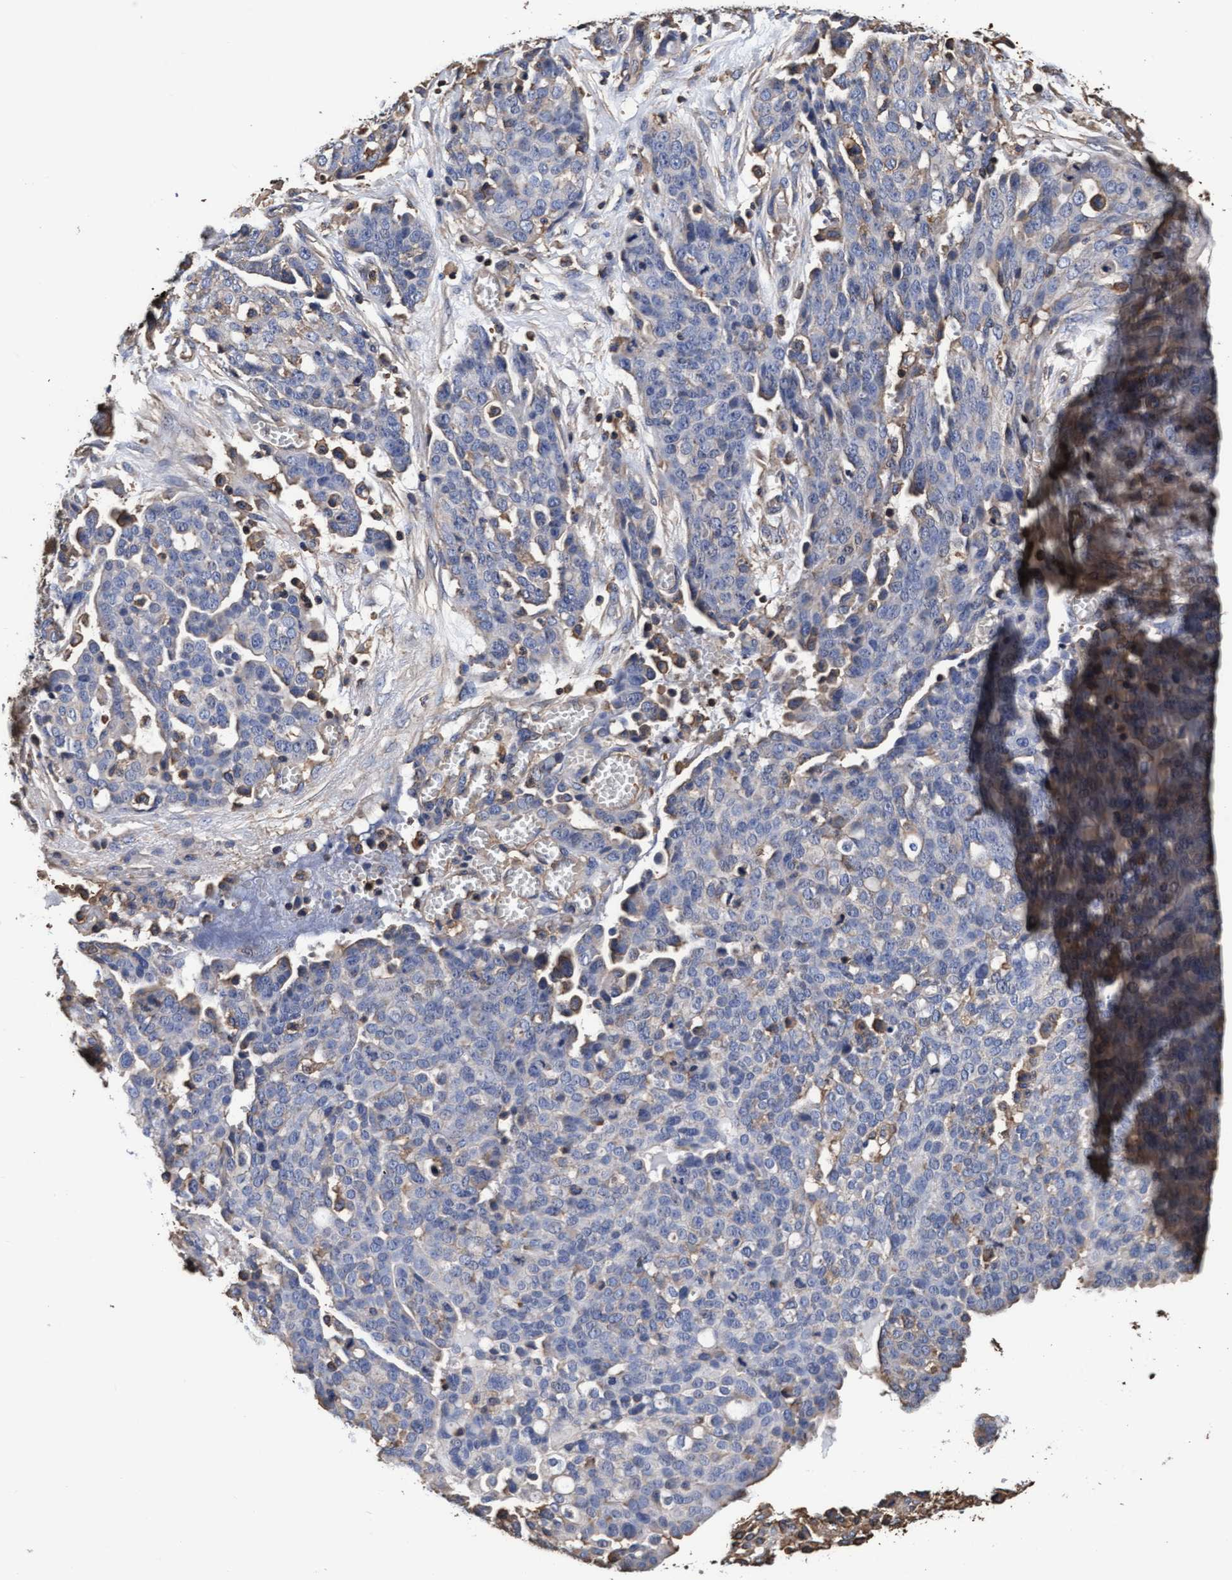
{"staining": {"intensity": "negative", "quantity": "none", "location": "none"}, "tissue": "ovarian cancer", "cell_type": "Tumor cells", "image_type": "cancer", "snomed": [{"axis": "morphology", "description": "Cystadenocarcinoma, serous, NOS"}, {"axis": "topography", "description": "Soft tissue"}, {"axis": "topography", "description": "Ovary"}], "caption": "A micrograph of ovarian cancer stained for a protein reveals no brown staining in tumor cells. Brightfield microscopy of IHC stained with DAB (brown) and hematoxylin (blue), captured at high magnification.", "gene": "GRHPR", "patient": {"sex": "female", "age": 57}}